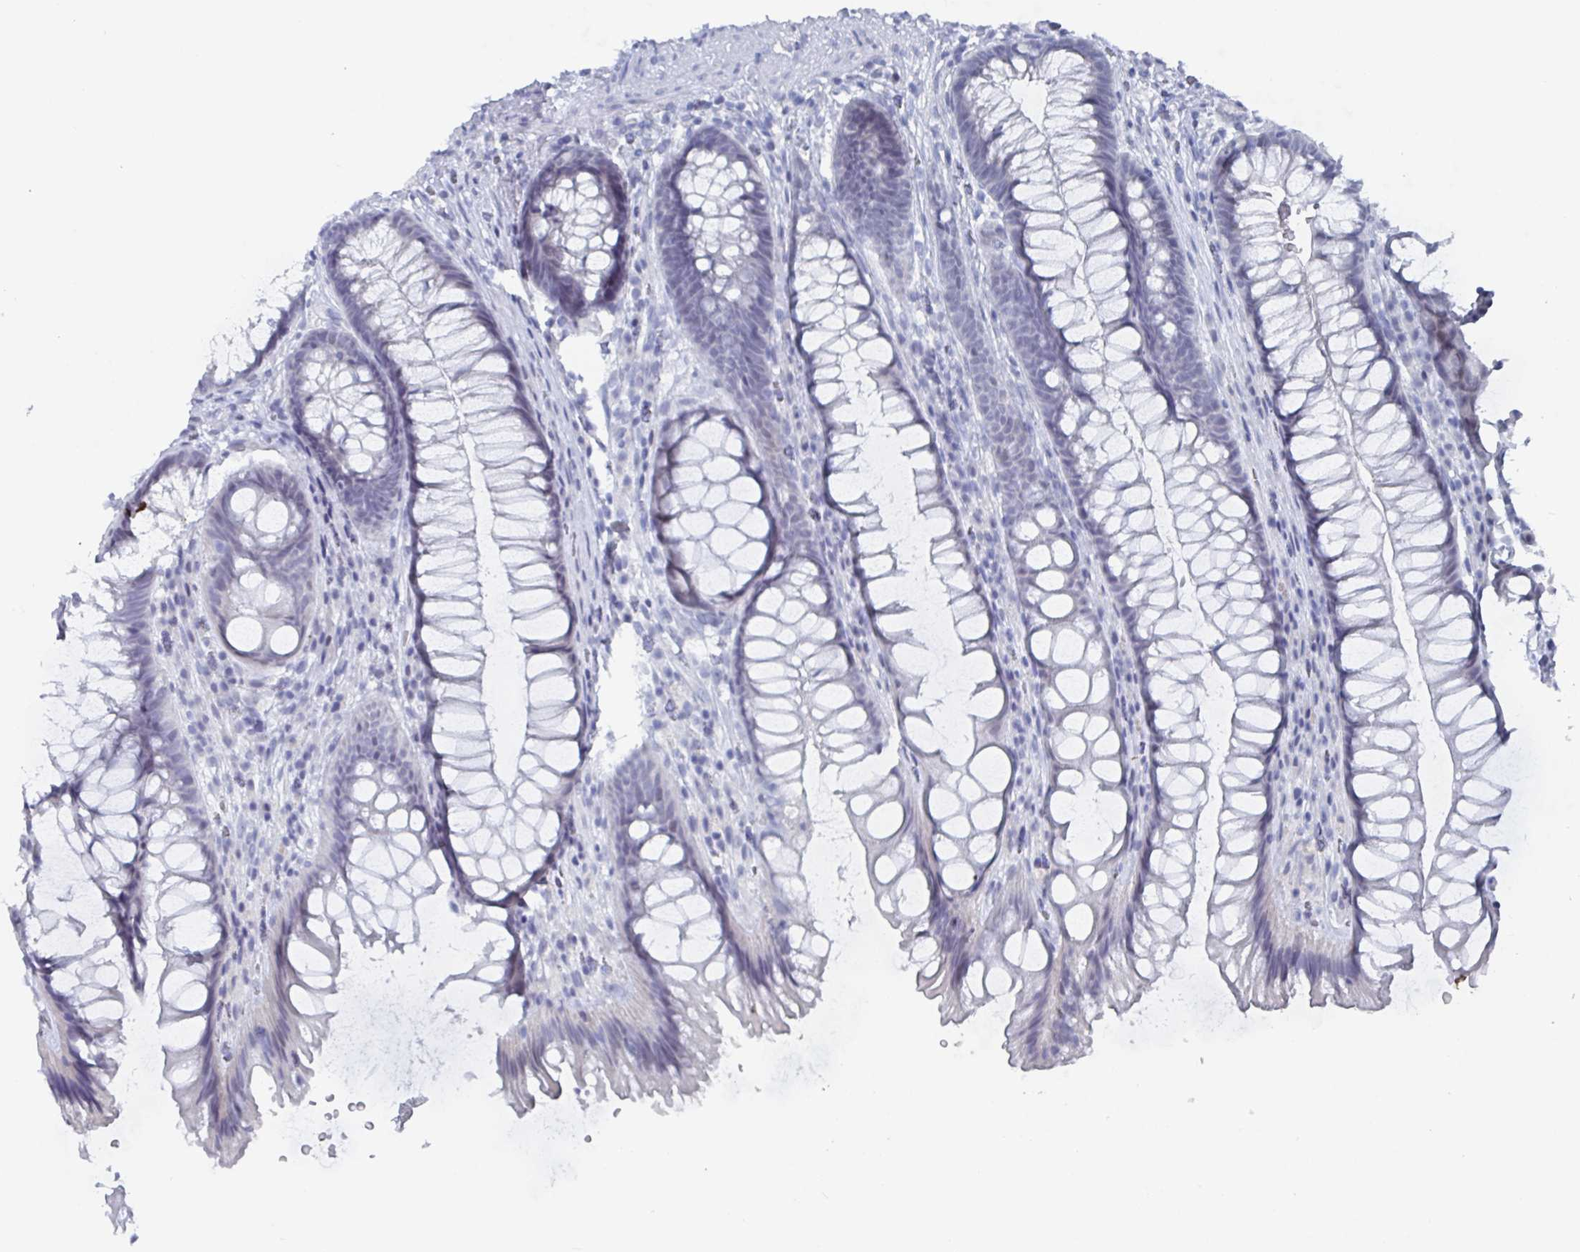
{"staining": {"intensity": "negative", "quantity": "none", "location": "none"}, "tissue": "rectum", "cell_type": "Glandular cells", "image_type": "normal", "snomed": [{"axis": "morphology", "description": "Normal tissue, NOS"}, {"axis": "topography", "description": "Rectum"}], "caption": "Immunohistochemical staining of unremarkable rectum displays no significant positivity in glandular cells. Nuclei are stained in blue.", "gene": "CAMKV", "patient": {"sex": "male", "age": 53}}